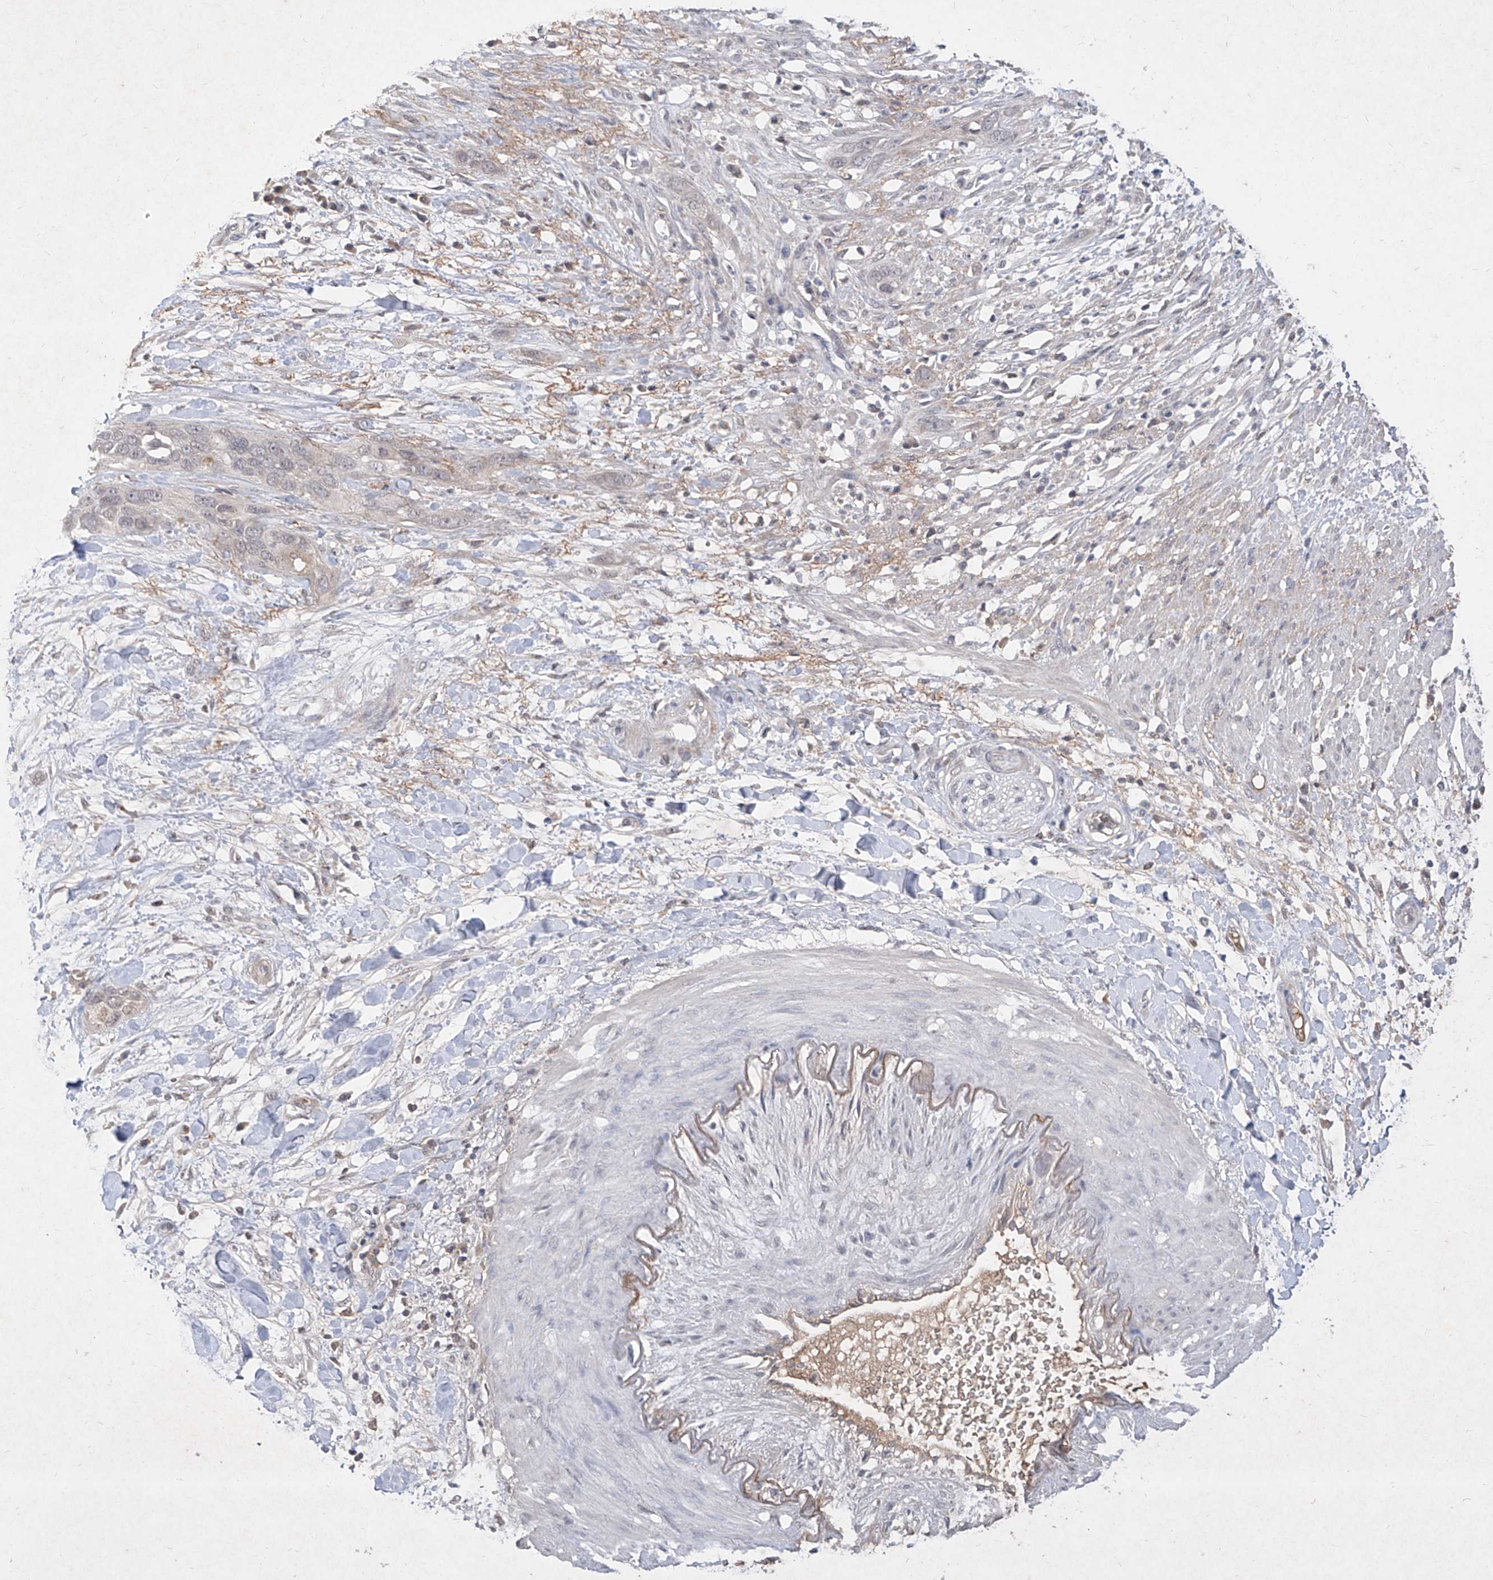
{"staining": {"intensity": "negative", "quantity": "none", "location": "none"}, "tissue": "pancreatic cancer", "cell_type": "Tumor cells", "image_type": "cancer", "snomed": [{"axis": "morphology", "description": "Adenocarcinoma, NOS"}, {"axis": "topography", "description": "Pancreas"}], "caption": "A high-resolution histopathology image shows immunohistochemistry staining of pancreatic adenocarcinoma, which displays no significant expression in tumor cells. (DAB (3,3'-diaminobenzidine) immunohistochemistry visualized using brightfield microscopy, high magnification).", "gene": "C4A", "patient": {"sex": "female", "age": 60}}